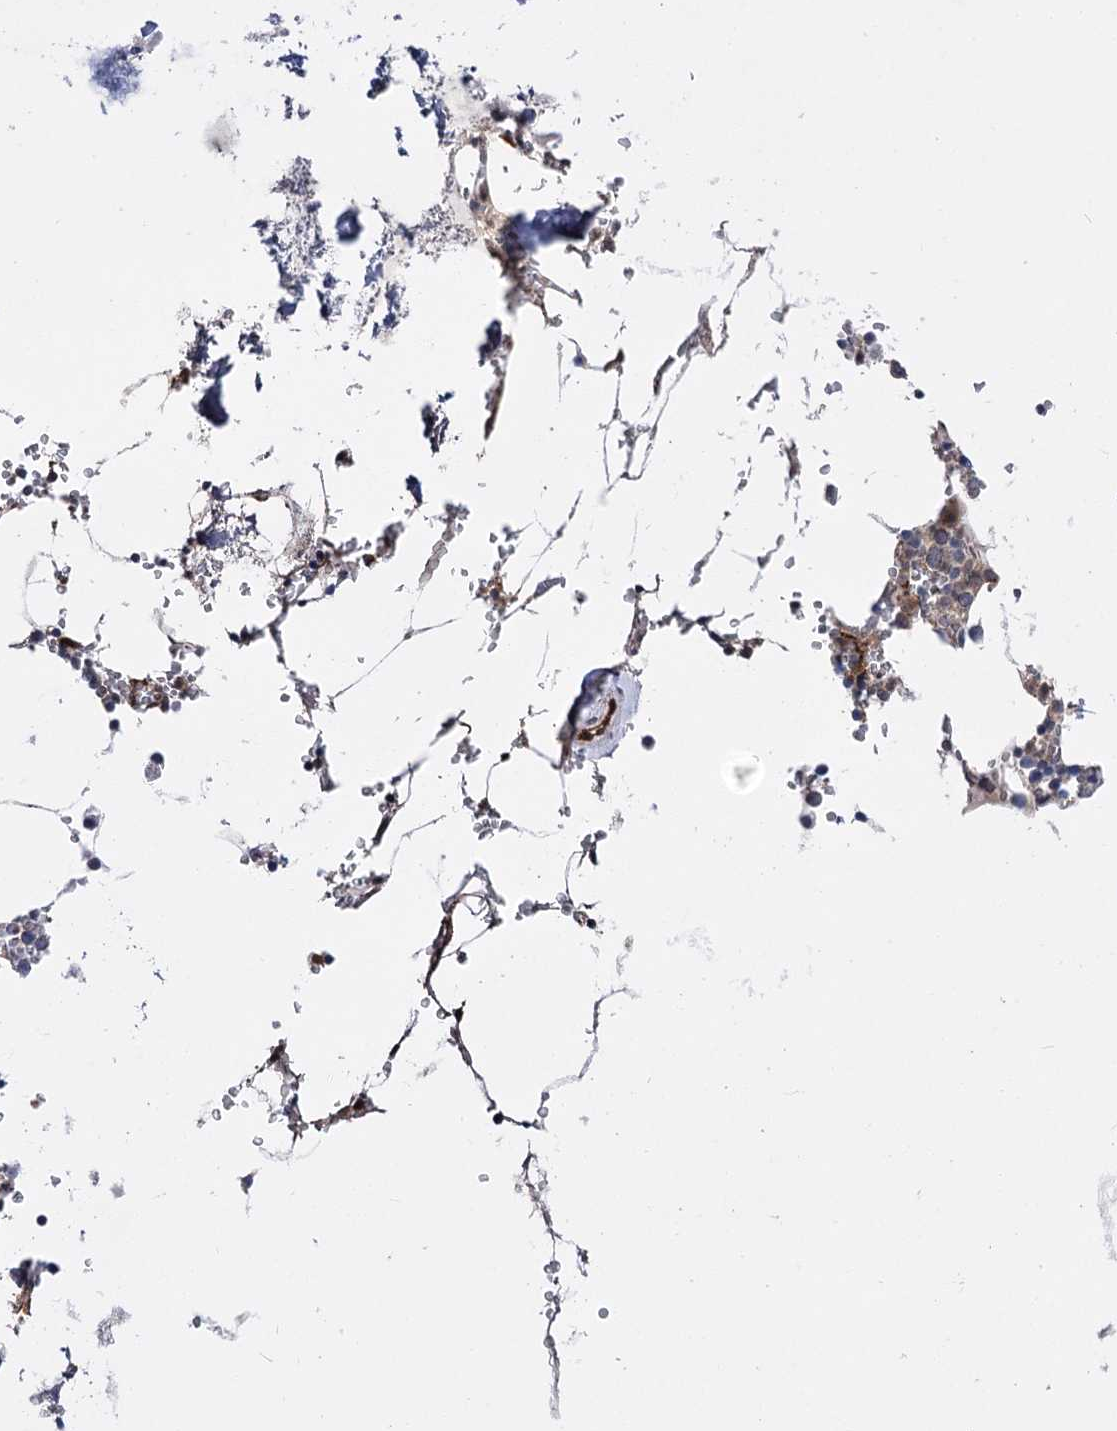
{"staining": {"intensity": "moderate", "quantity": "<25%", "location": "cytoplasmic/membranous"}, "tissue": "bone marrow", "cell_type": "Hematopoietic cells", "image_type": "normal", "snomed": [{"axis": "morphology", "description": "Normal tissue, NOS"}, {"axis": "topography", "description": "Bone marrow"}], "caption": "A brown stain shows moderate cytoplasmic/membranous staining of a protein in hematopoietic cells of normal bone marrow. The staining was performed using DAB to visualize the protein expression in brown, while the nuclei were stained in blue with hematoxylin (Magnification: 20x).", "gene": "ARHGAP31", "patient": {"sex": "male", "age": 70}}